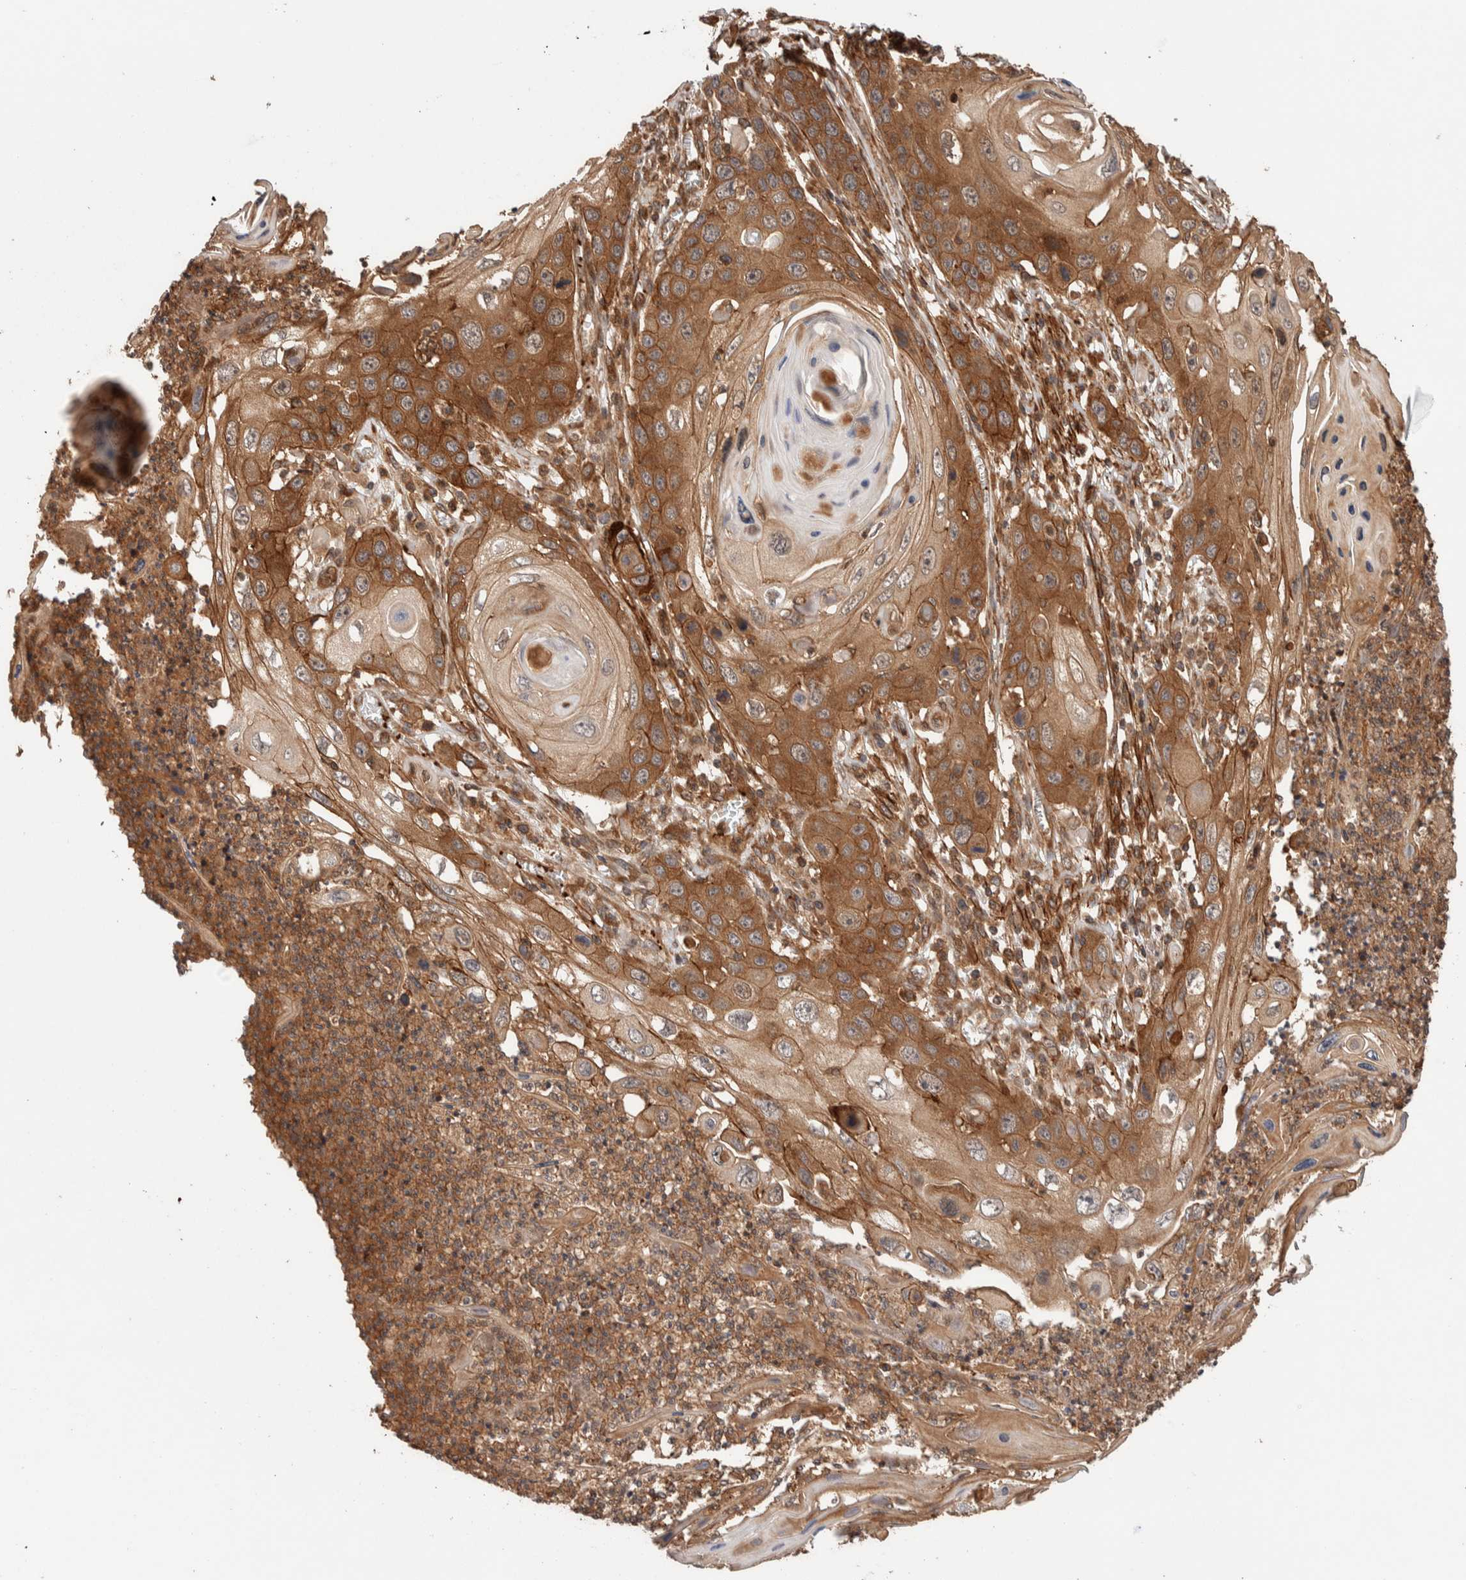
{"staining": {"intensity": "moderate", "quantity": ">75%", "location": "cytoplasmic/membranous"}, "tissue": "skin cancer", "cell_type": "Tumor cells", "image_type": "cancer", "snomed": [{"axis": "morphology", "description": "Squamous cell carcinoma, NOS"}, {"axis": "topography", "description": "Skin"}], "caption": "Brown immunohistochemical staining in skin cancer (squamous cell carcinoma) shows moderate cytoplasmic/membranous staining in approximately >75% of tumor cells. (DAB (3,3'-diaminobenzidine) = brown stain, brightfield microscopy at high magnification).", "gene": "SYNRG", "patient": {"sex": "male", "age": 55}}